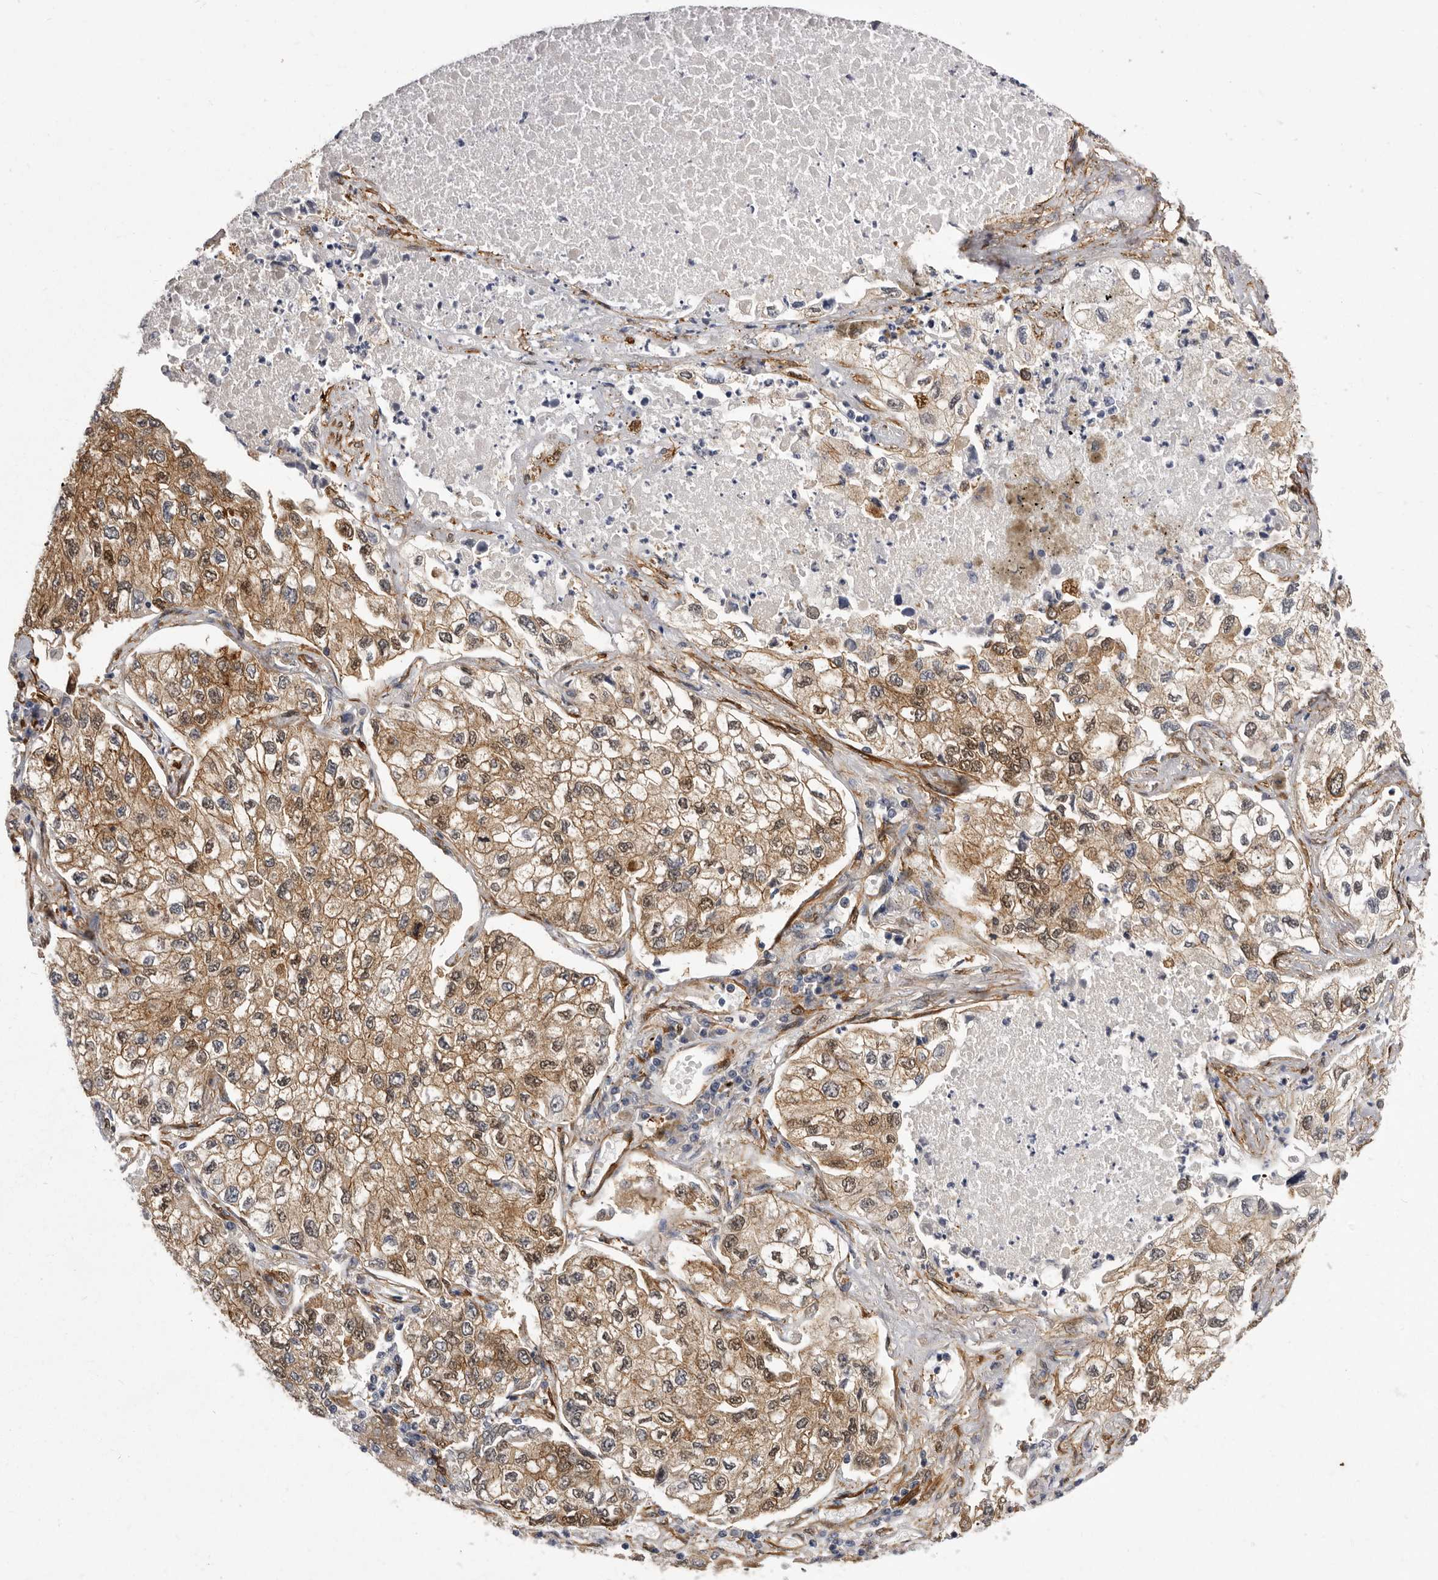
{"staining": {"intensity": "moderate", "quantity": ">75%", "location": "cytoplasmic/membranous"}, "tissue": "lung cancer", "cell_type": "Tumor cells", "image_type": "cancer", "snomed": [{"axis": "morphology", "description": "Adenocarcinoma, NOS"}, {"axis": "topography", "description": "Lung"}], "caption": "This micrograph displays lung adenocarcinoma stained with immunohistochemistry to label a protein in brown. The cytoplasmic/membranous of tumor cells show moderate positivity for the protein. Nuclei are counter-stained blue.", "gene": "ENAH", "patient": {"sex": "male", "age": 63}}